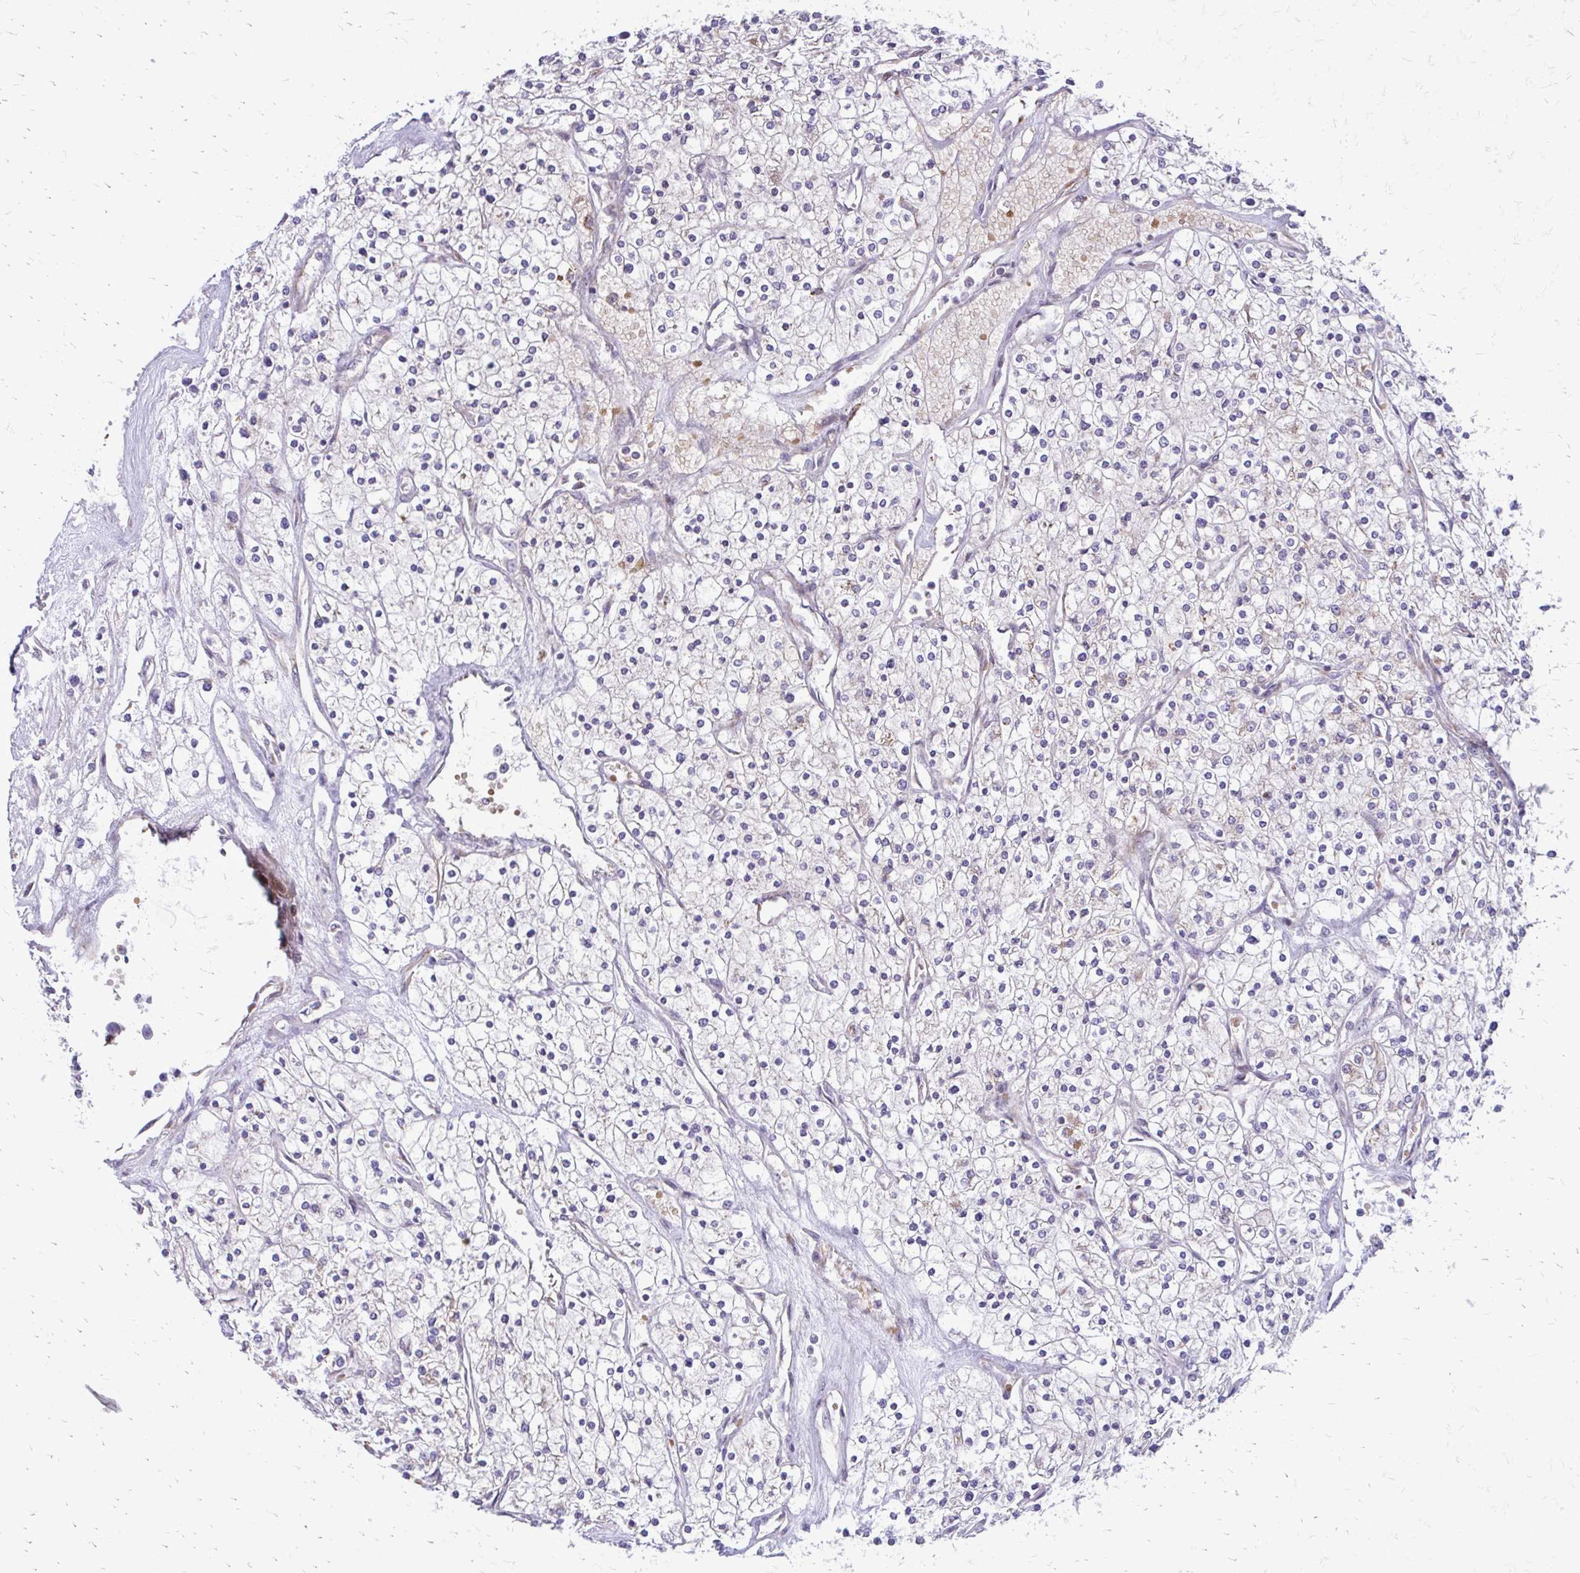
{"staining": {"intensity": "negative", "quantity": "none", "location": "none"}, "tissue": "renal cancer", "cell_type": "Tumor cells", "image_type": "cancer", "snomed": [{"axis": "morphology", "description": "Adenocarcinoma, NOS"}, {"axis": "topography", "description": "Kidney"}], "caption": "This is a micrograph of immunohistochemistry staining of renal adenocarcinoma, which shows no positivity in tumor cells. (DAB IHC, high magnification).", "gene": "FUNDC2", "patient": {"sex": "male", "age": 80}}